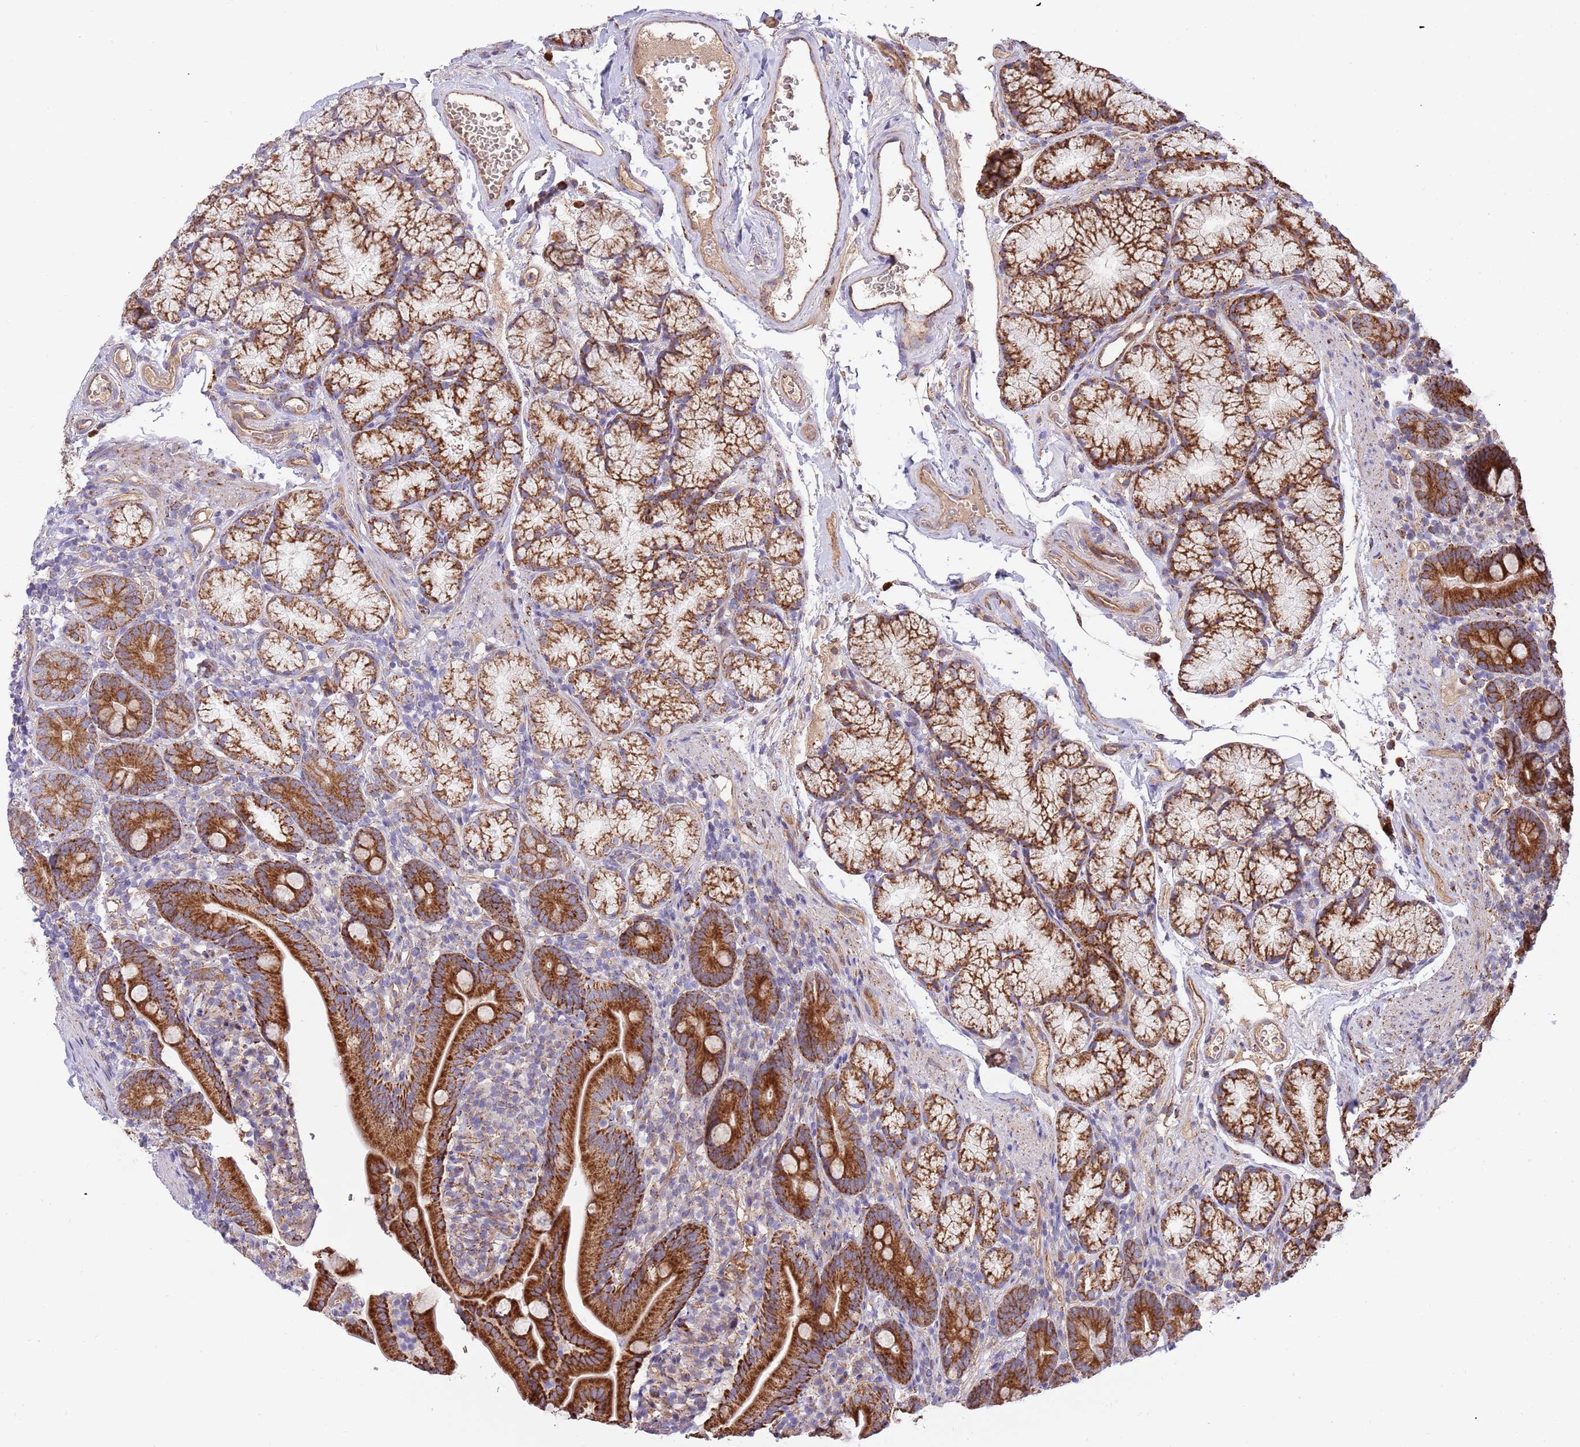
{"staining": {"intensity": "strong", "quantity": ">75%", "location": "cytoplasmic/membranous"}, "tissue": "duodenum", "cell_type": "Glandular cells", "image_type": "normal", "snomed": [{"axis": "morphology", "description": "Normal tissue, NOS"}, {"axis": "topography", "description": "Duodenum"}], "caption": "Immunohistochemistry (DAB) staining of benign human duodenum exhibits strong cytoplasmic/membranous protein positivity in about >75% of glandular cells. The protein of interest is stained brown, and the nuclei are stained in blue (DAB IHC with brightfield microscopy, high magnification).", "gene": "DOCK6", "patient": {"sex": "female", "age": 67}}